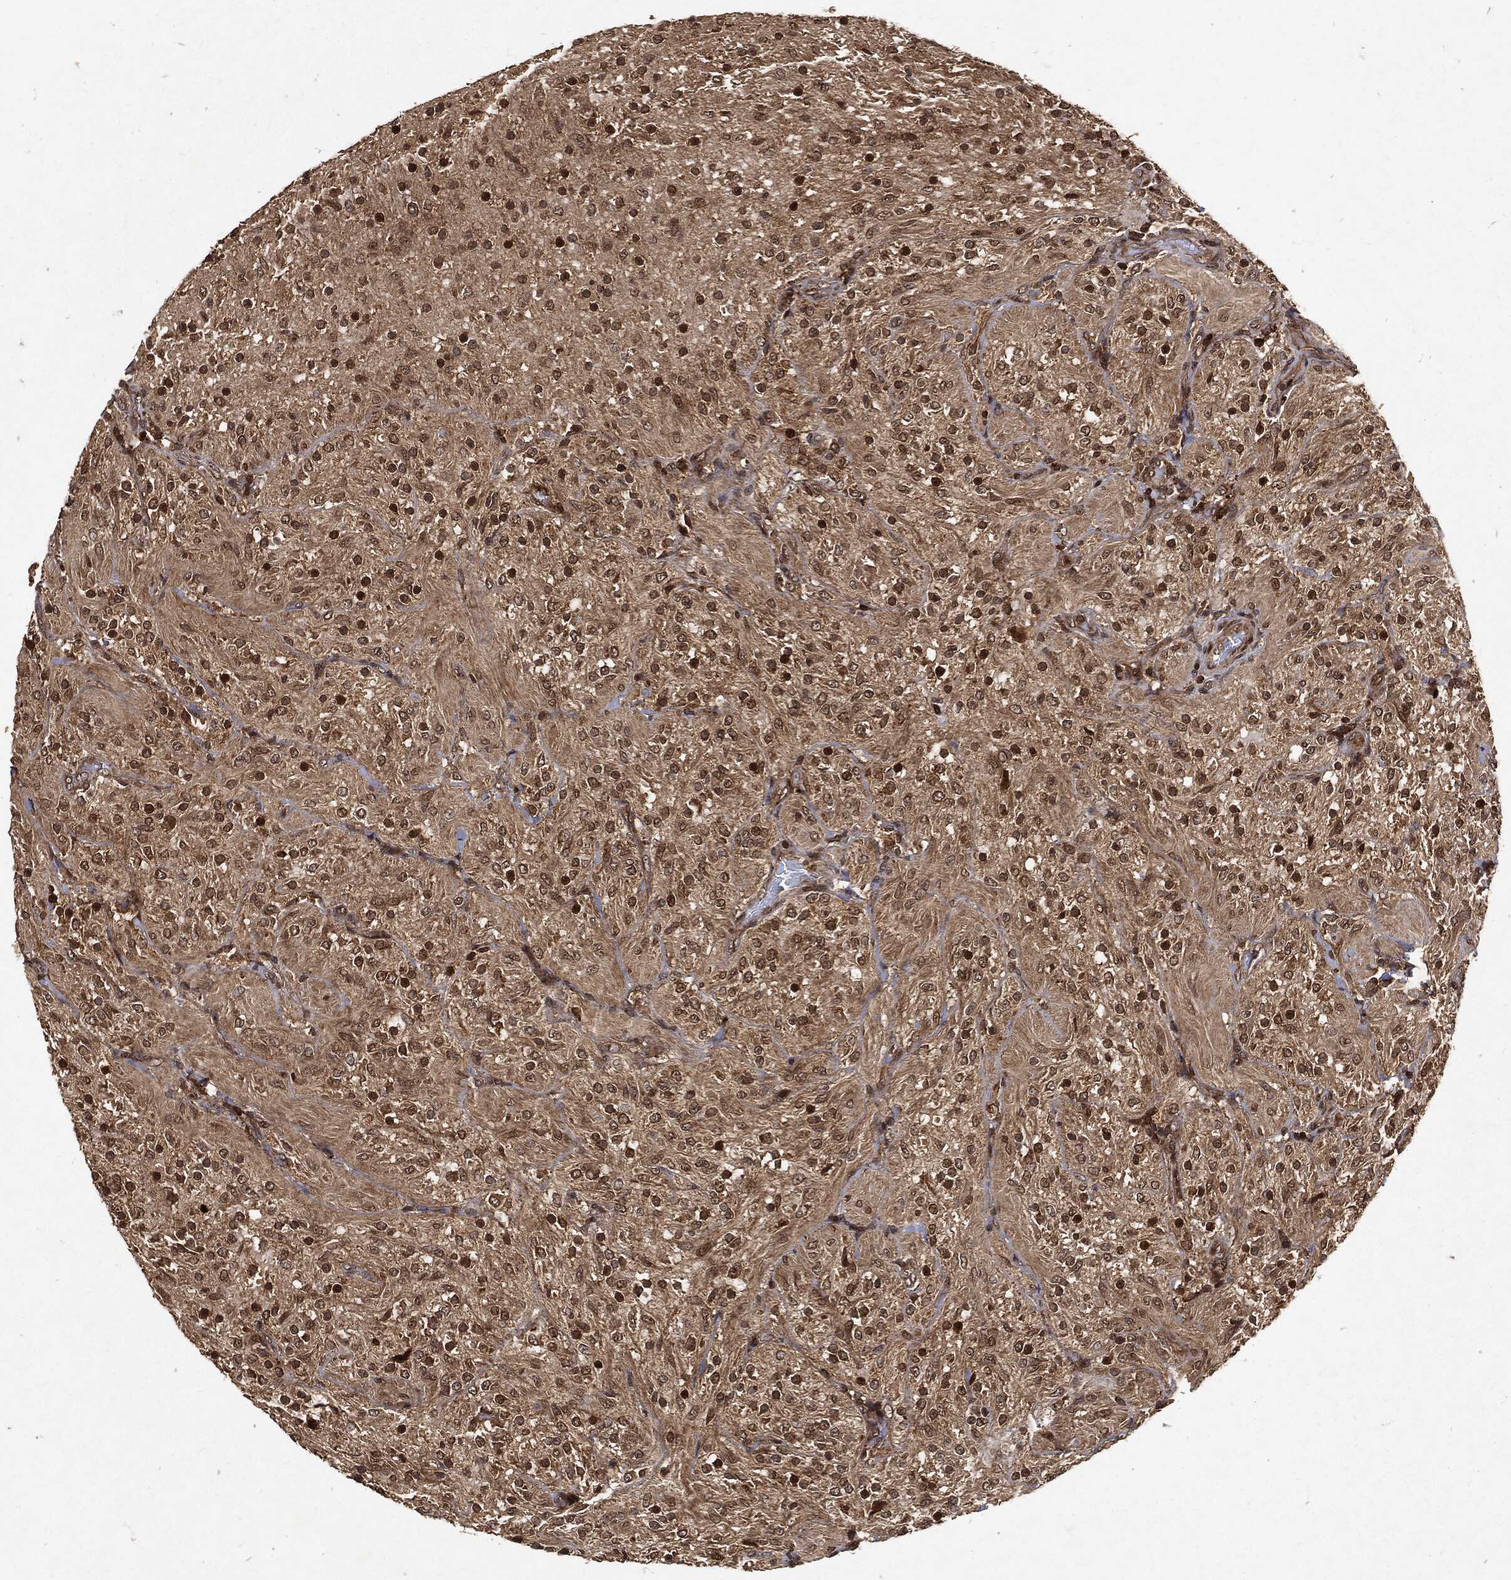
{"staining": {"intensity": "moderate", "quantity": ">75%", "location": "cytoplasmic/membranous,nuclear"}, "tissue": "glioma", "cell_type": "Tumor cells", "image_type": "cancer", "snomed": [{"axis": "morphology", "description": "Glioma, malignant, Low grade"}, {"axis": "topography", "description": "Brain"}], "caption": "Glioma tissue demonstrates moderate cytoplasmic/membranous and nuclear staining in about >75% of tumor cells (Brightfield microscopy of DAB IHC at high magnification).", "gene": "ZNF226", "patient": {"sex": "male", "age": 3}}